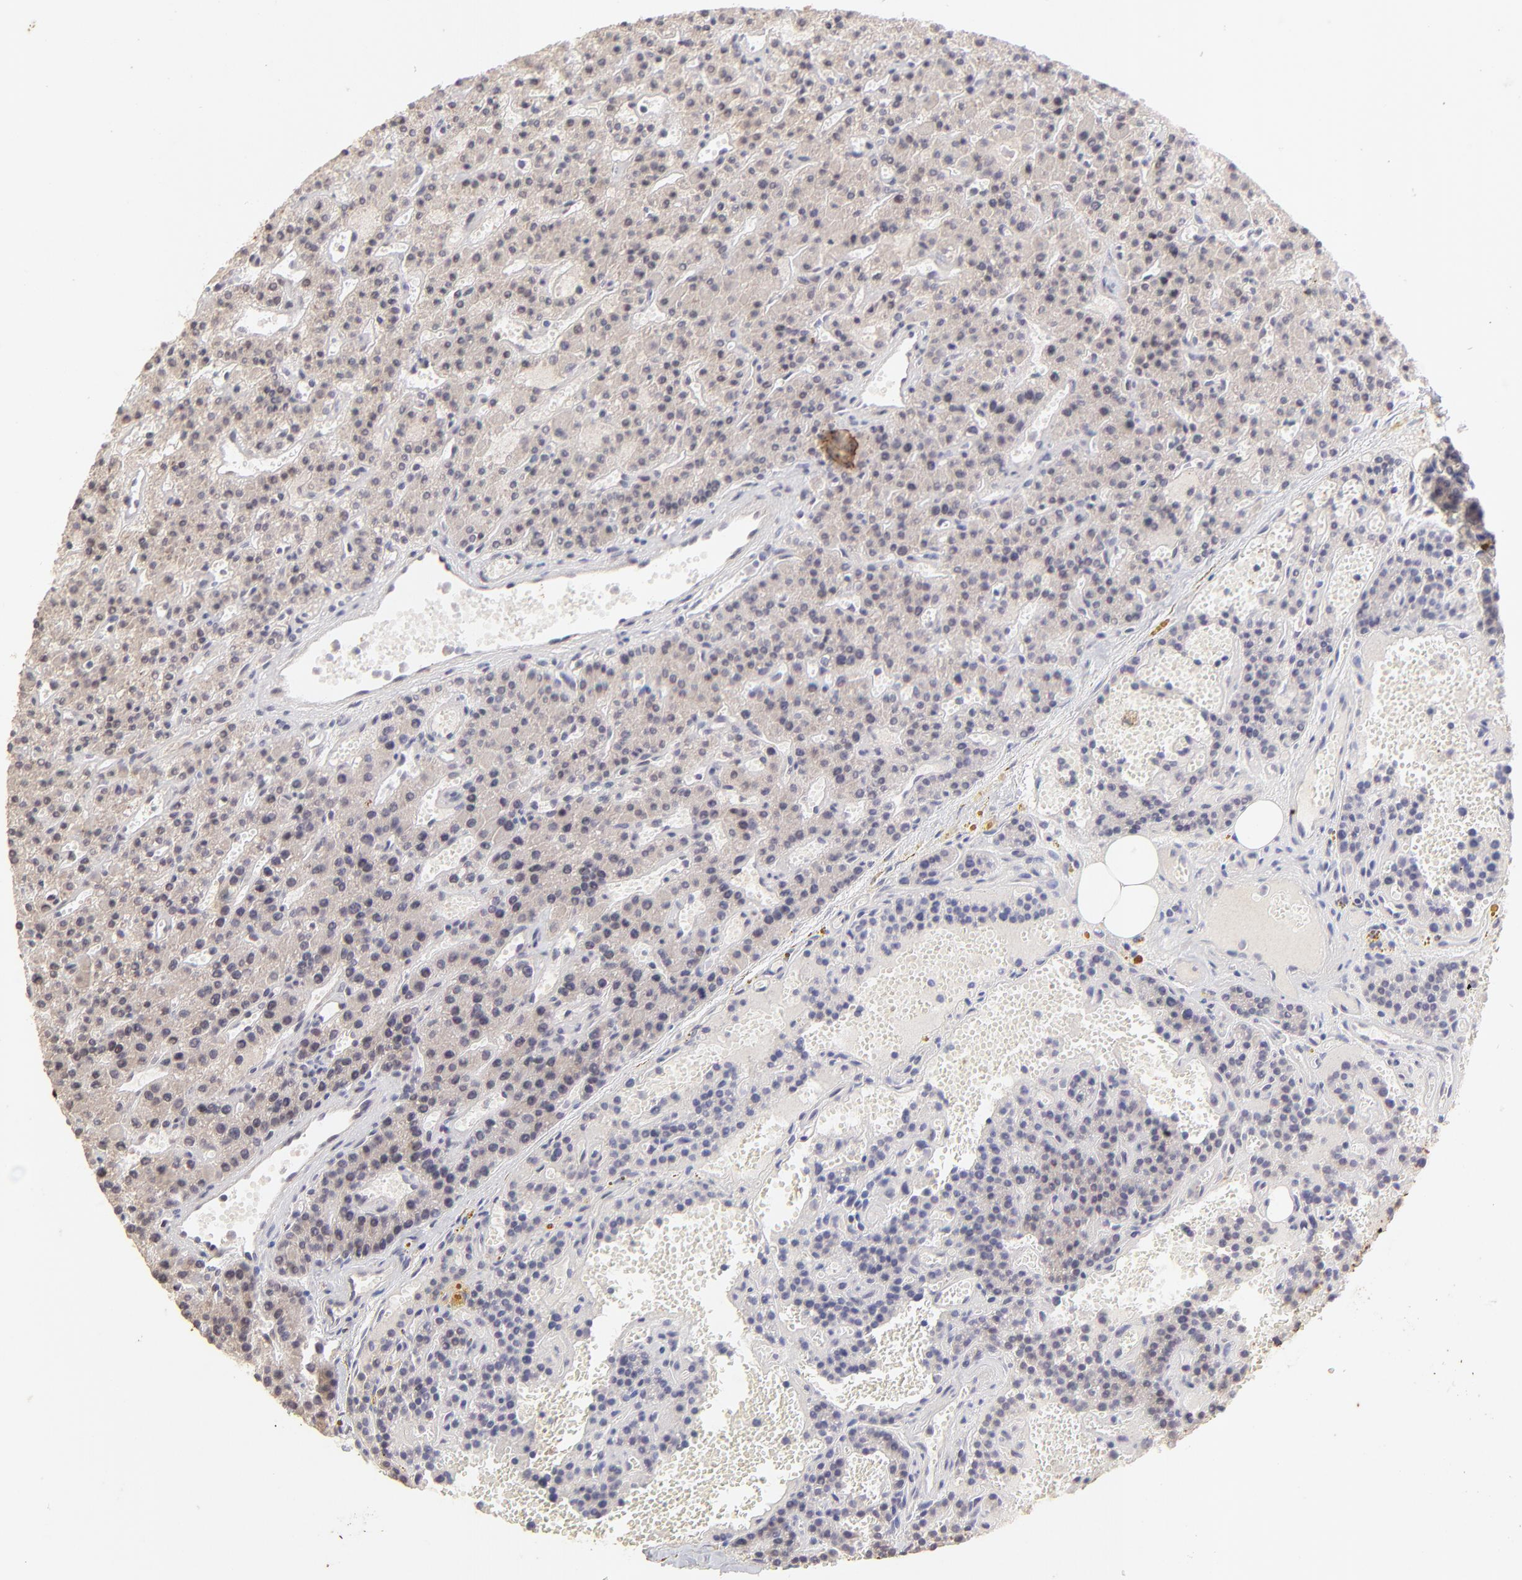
{"staining": {"intensity": "moderate", "quantity": ">75%", "location": "cytoplasmic/membranous"}, "tissue": "parathyroid gland", "cell_type": "Glandular cells", "image_type": "normal", "snomed": [{"axis": "morphology", "description": "Normal tissue, NOS"}, {"axis": "topography", "description": "Parathyroid gland"}], "caption": "Immunohistochemistry of benign parathyroid gland shows medium levels of moderate cytoplasmic/membranous expression in about >75% of glandular cells. (DAB (3,3'-diaminobenzidine) IHC, brown staining for protein, blue staining for nuclei).", "gene": "TNRC6B", "patient": {"sex": "male", "age": 25}}